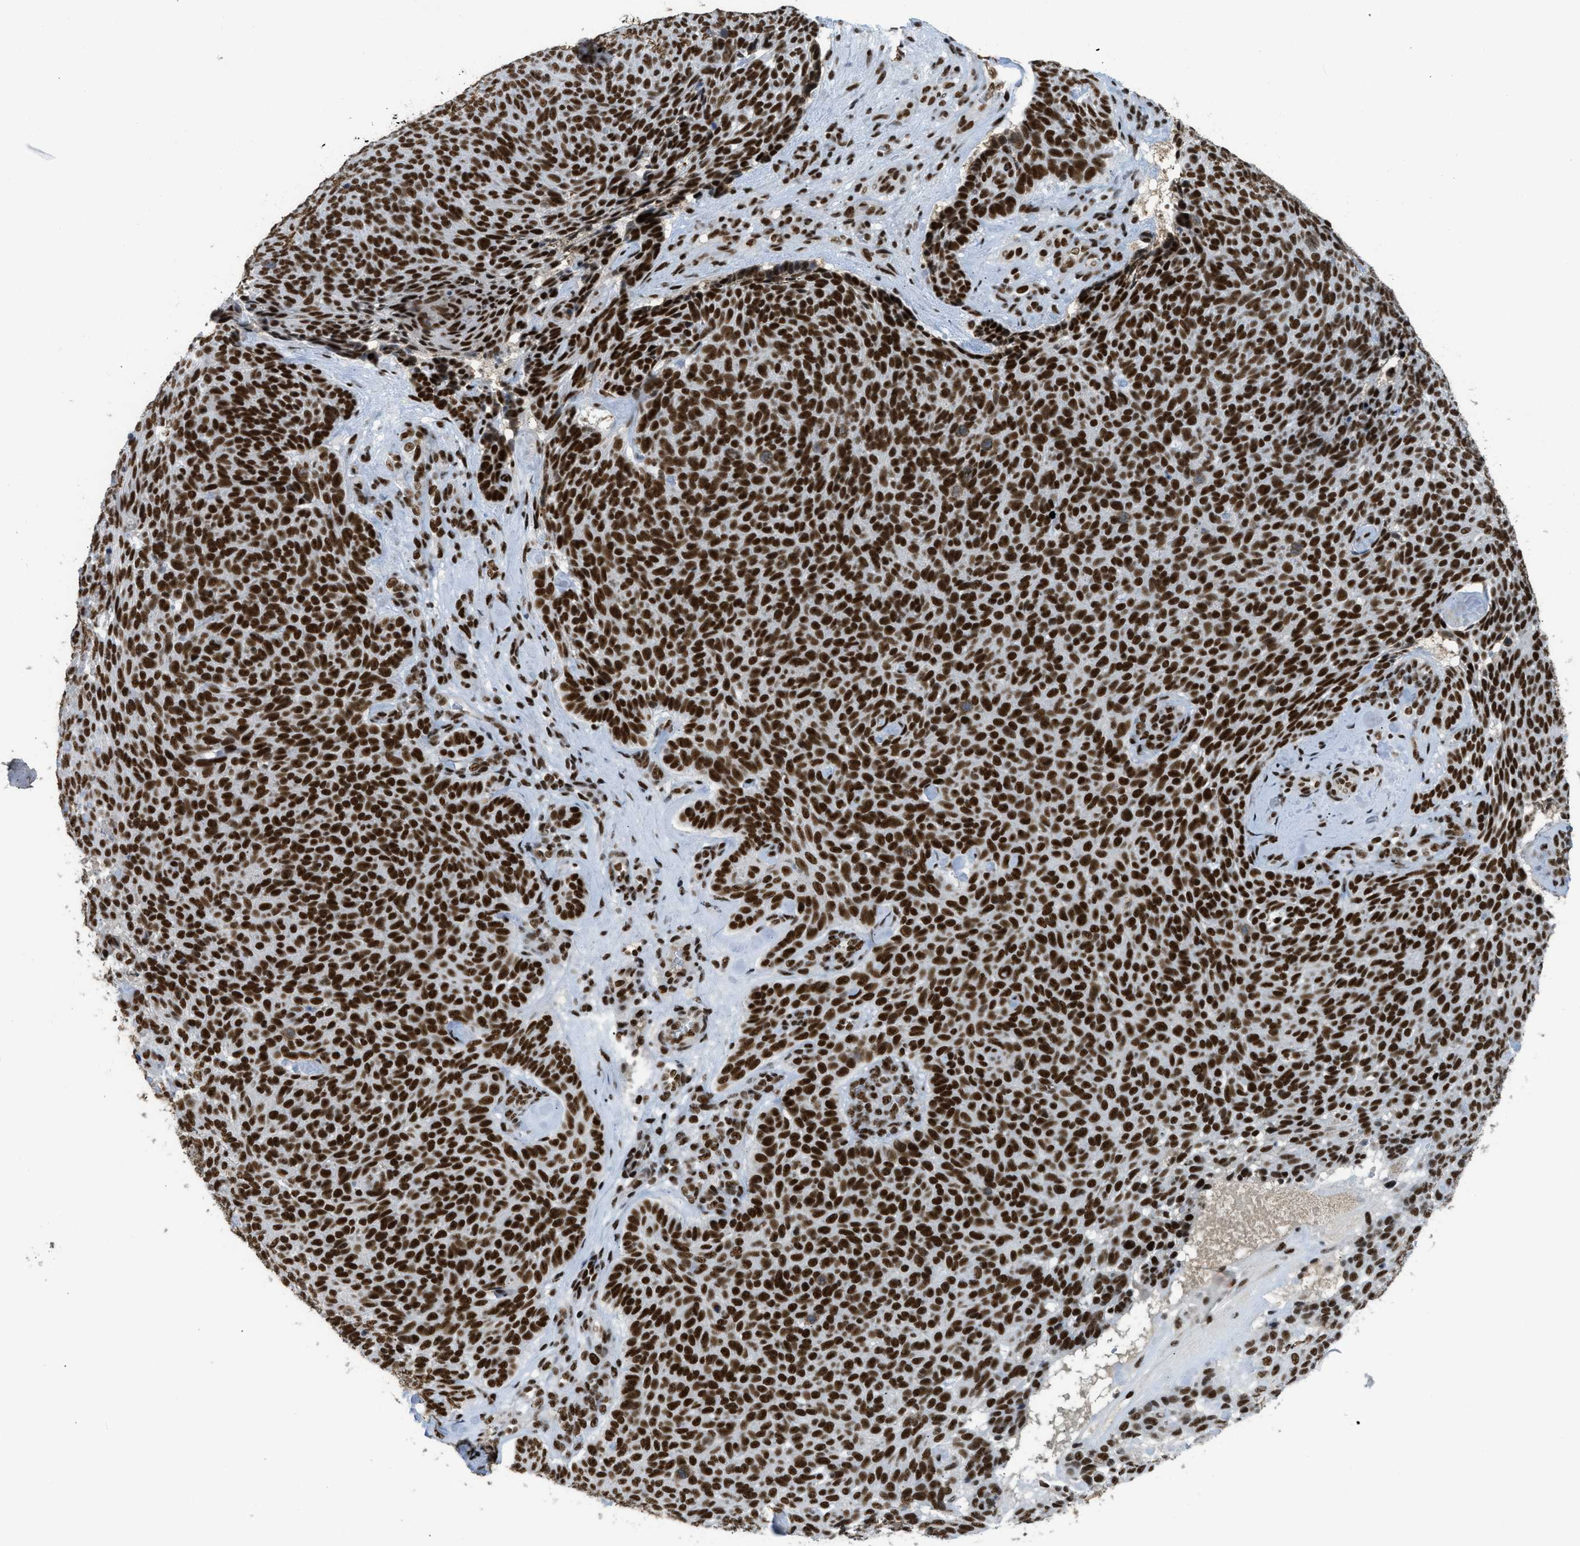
{"staining": {"intensity": "strong", "quantity": ">75%", "location": "nuclear"}, "tissue": "skin cancer", "cell_type": "Tumor cells", "image_type": "cancer", "snomed": [{"axis": "morphology", "description": "Basal cell carcinoma"}, {"axis": "topography", "description": "Skin"}], "caption": "Immunohistochemical staining of human skin basal cell carcinoma shows high levels of strong nuclear protein staining in about >75% of tumor cells. The staining is performed using DAB (3,3'-diaminobenzidine) brown chromogen to label protein expression. The nuclei are counter-stained blue using hematoxylin.", "gene": "SCAF4", "patient": {"sex": "male", "age": 61}}